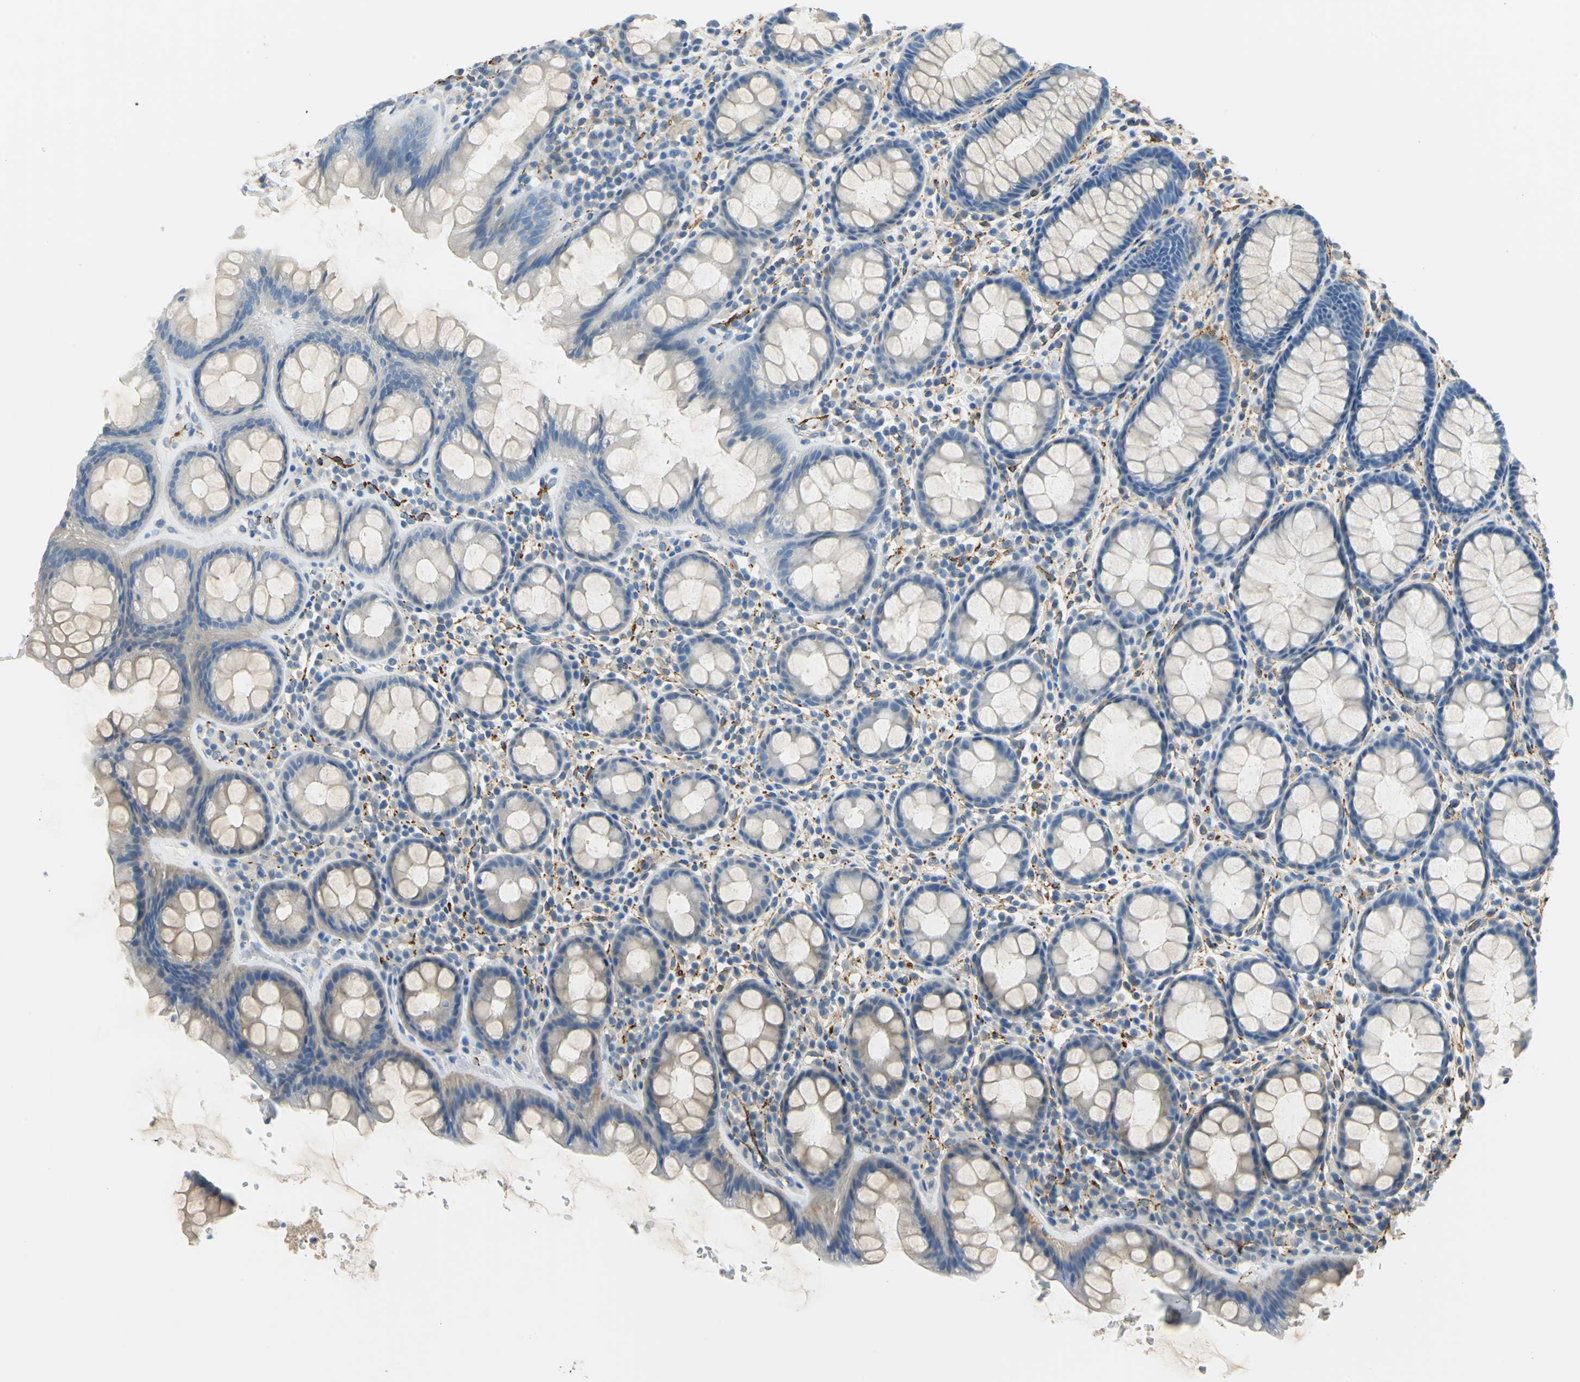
{"staining": {"intensity": "weak", "quantity": "25%-75%", "location": "cytoplasmic/membranous"}, "tissue": "rectum", "cell_type": "Glandular cells", "image_type": "normal", "snomed": [{"axis": "morphology", "description": "Normal tissue, NOS"}, {"axis": "topography", "description": "Rectum"}], "caption": "A histopathology image of rectum stained for a protein exhibits weak cytoplasmic/membranous brown staining in glandular cells. (brown staining indicates protein expression, while blue staining denotes nuclei).", "gene": "AKAP12", "patient": {"sex": "male", "age": 92}}